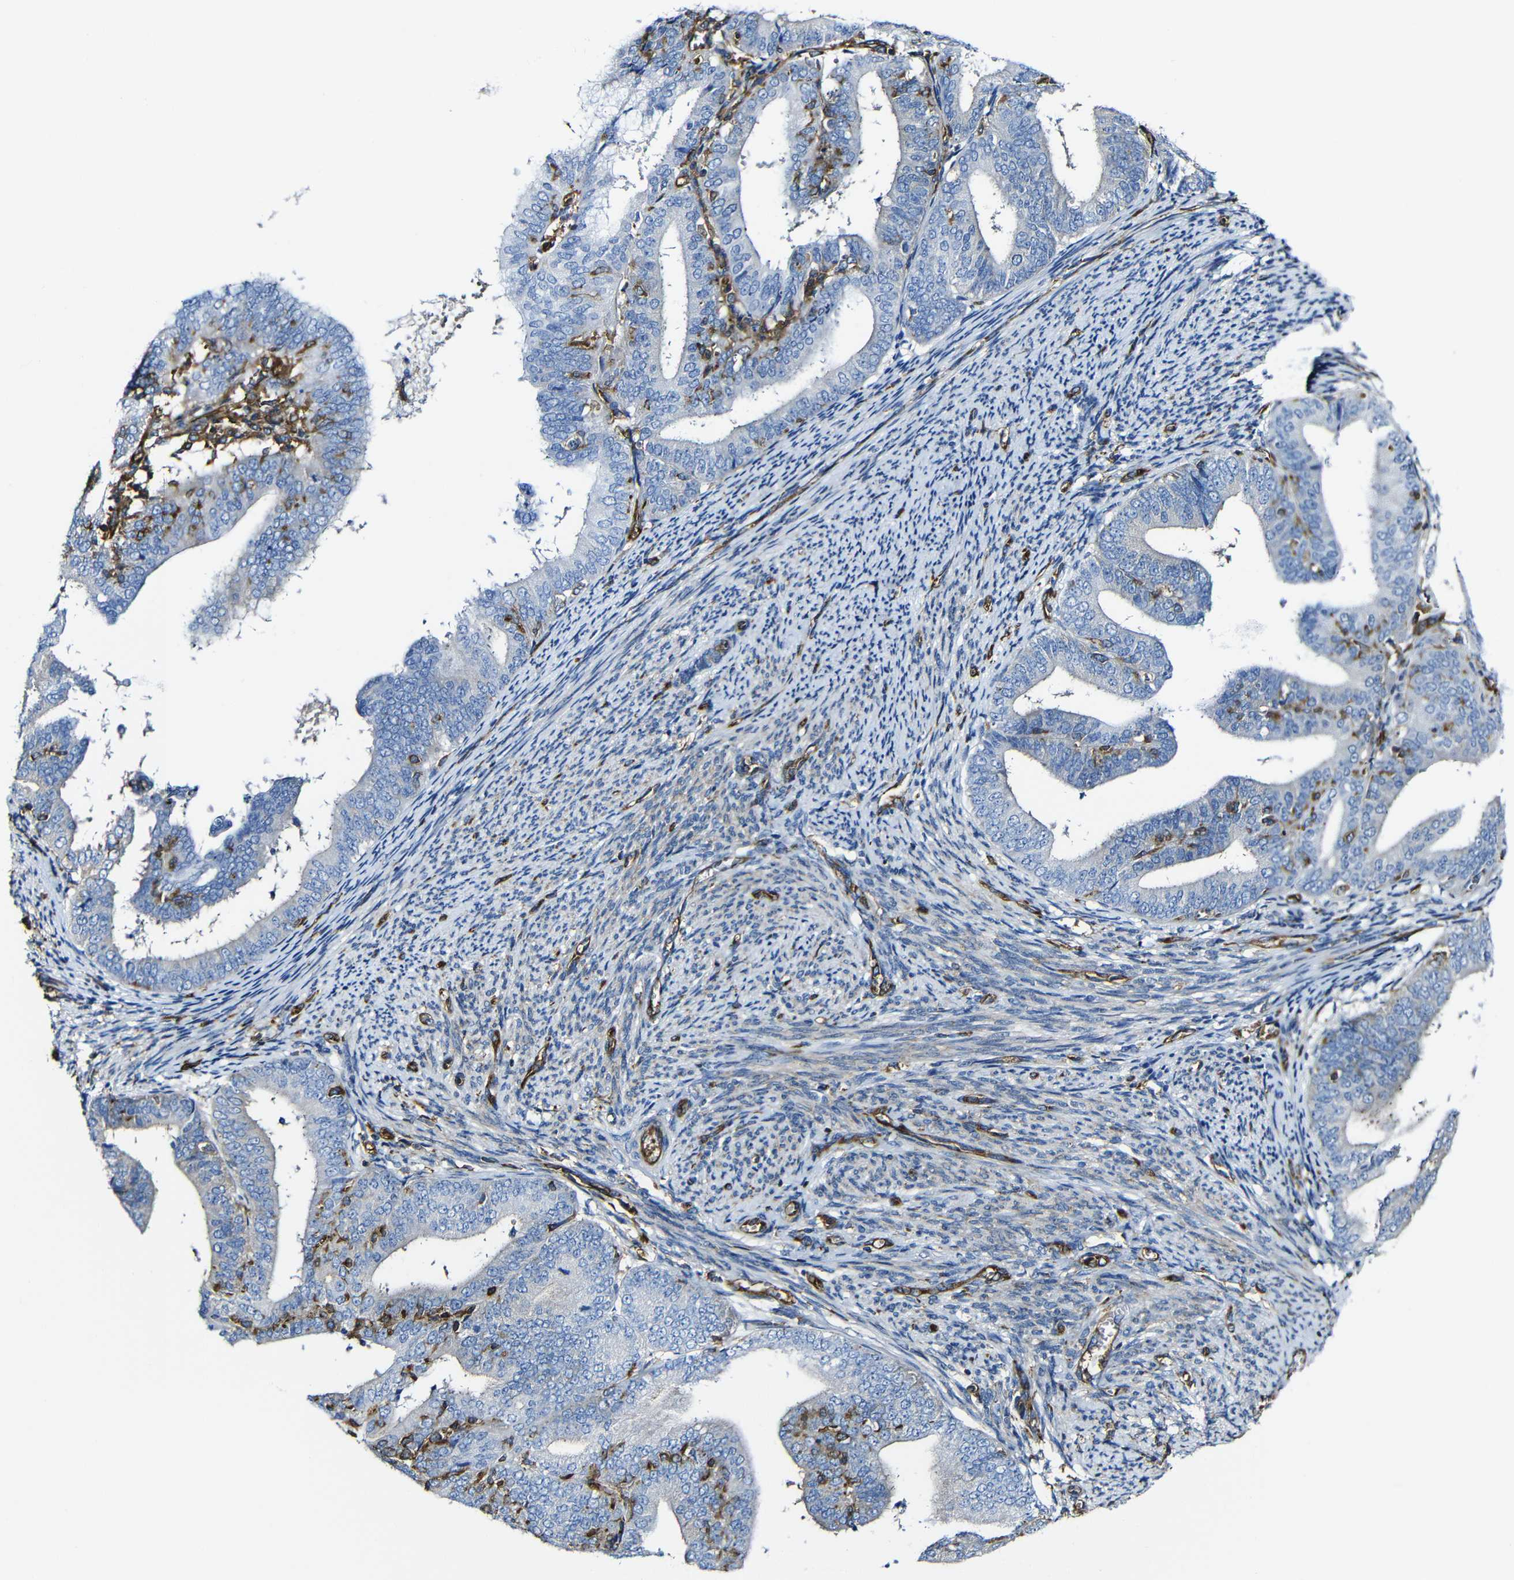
{"staining": {"intensity": "negative", "quantity": "none", "location": "none"}, "tissue": "endometrial cancer", "cell_type": "Tumor cells", "image_type": "cancer", "snomed": [{"axis": "morphology", "description": "Adenocarcinoma, NOS"}, {"axis": "topography", "description": "Endometrium"}], "caption": "IHC of human endometrial cancer (adenocarcinoma) demonstrates no staining in tumor cells. (Brightfield microscopy of DAB IHC at high magnification).", "gene": "MSN", "patient": {"sex": "female", "age": 63}}